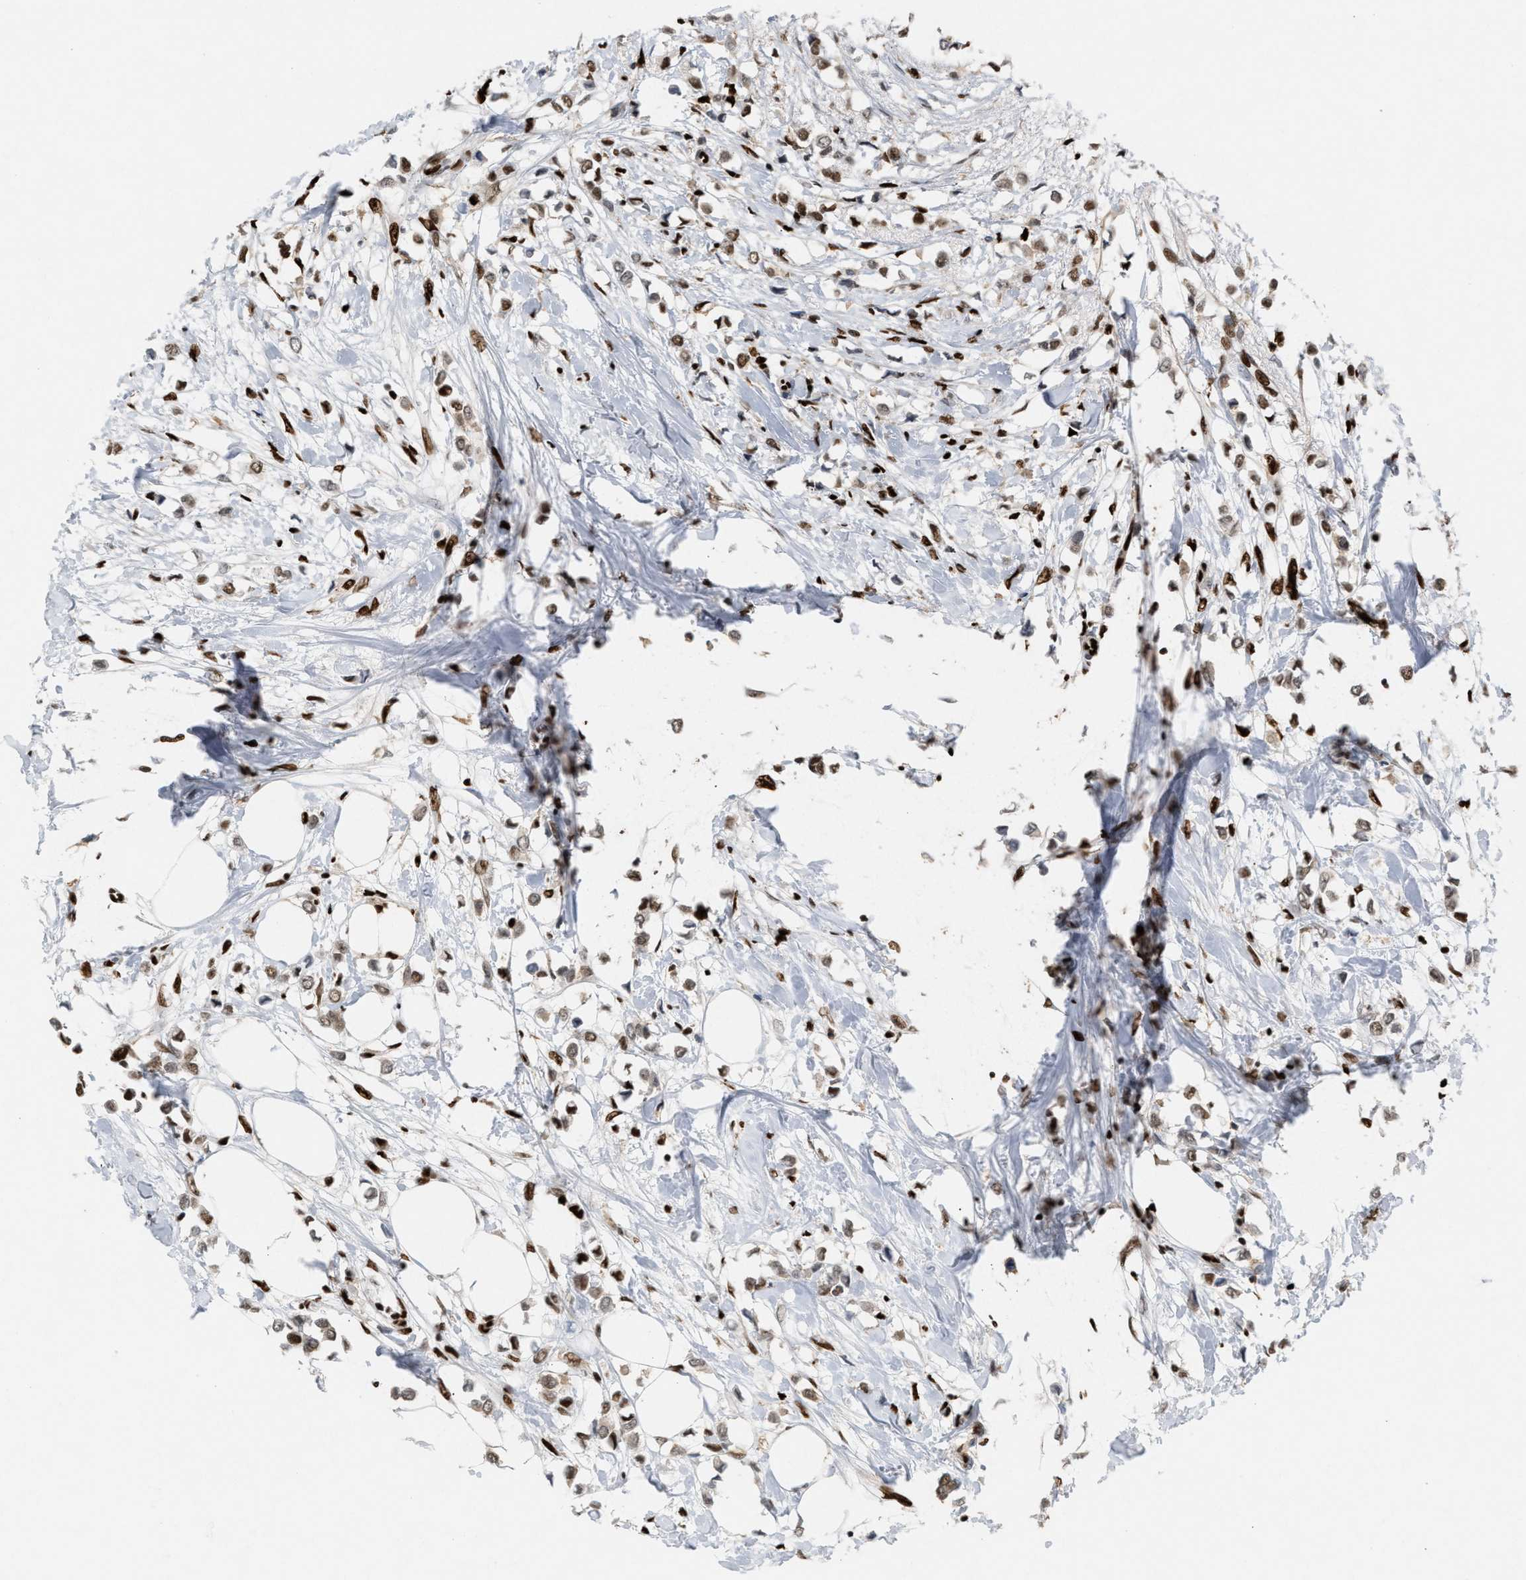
{"staining": {"intensity": "moderate", "quantity": ">75%", "location": "nuclear"}, "tissue": "breast cancer", "cell_type": "Tumor cells", "image_type": "cancer", "snomed": [{"axis": "morphology", "description": "Lobular carcinoma"}, {"axis": "topography", "description": "Breast"}], "caption": "About >75% of tumor cells in human breast cancer (lobular carcinoma) reveal moderate nuclear protein staining as visualized by brown immunohistochemical staining.", "gene": "RNASEK-C17orf49", "patient": {"sex": "female", "age": 51}}